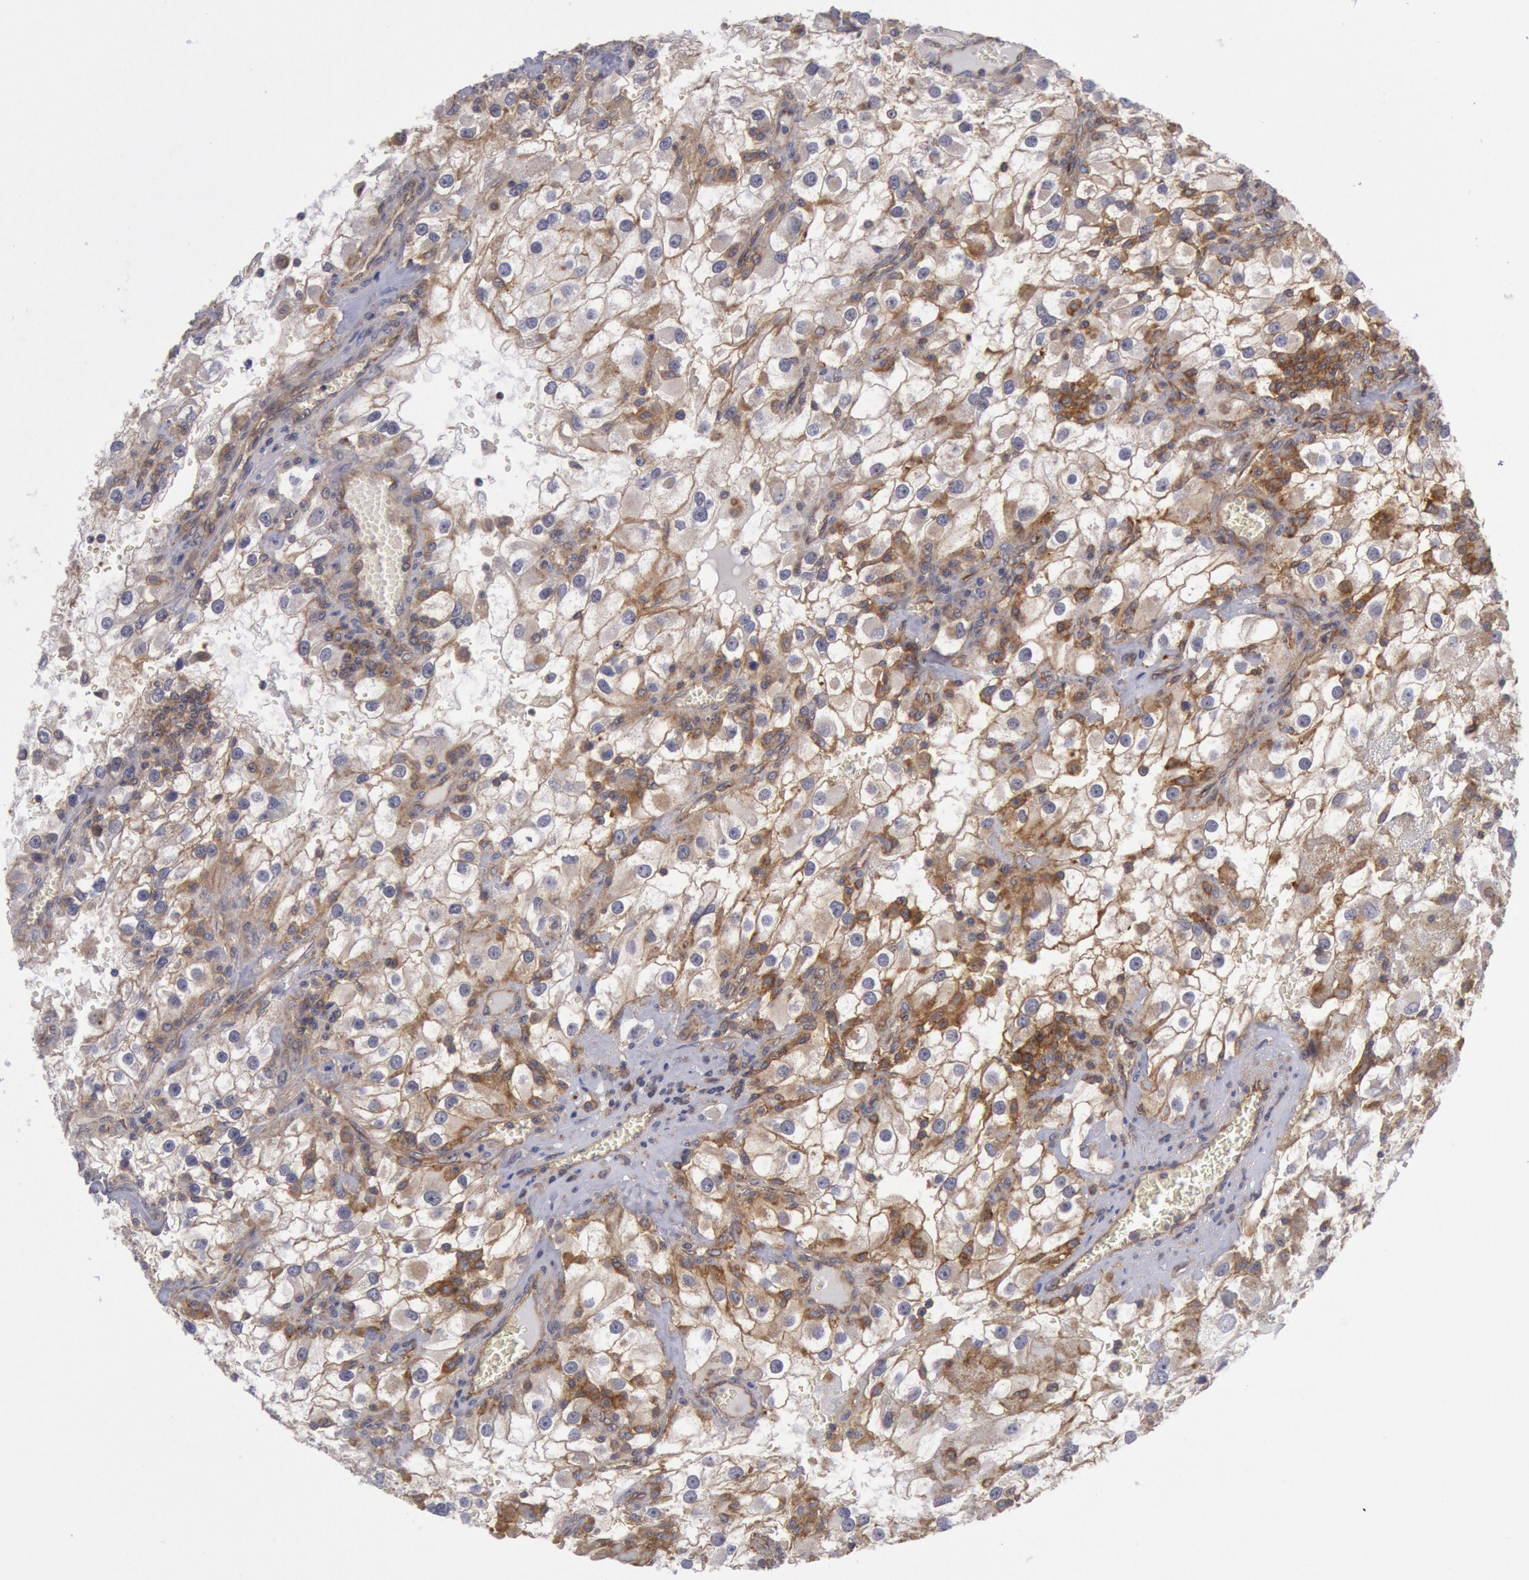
{"staining": {"intensity": "moderate", "quantity": "25%-75%", "location": "cytoplasmic/membranous"}, "tissue": "renal cancer", "cell_type": "Tumor cells", "image_type": "cancer", "snomed": [{"axis": "morphology", "description": "Adenocarcinoma, NOS"}, {"axis": "topography", "description": "Kidney"}], "caption": "A photomicrograph showing moderate cytoplasmic/membranous positivity in approximately 25%-75% of tumor cells in renal cancer, as visualized by brown immunohistochemical staining.", "gene": "STX4", "patient": {"sex": "female", "age": 52}}